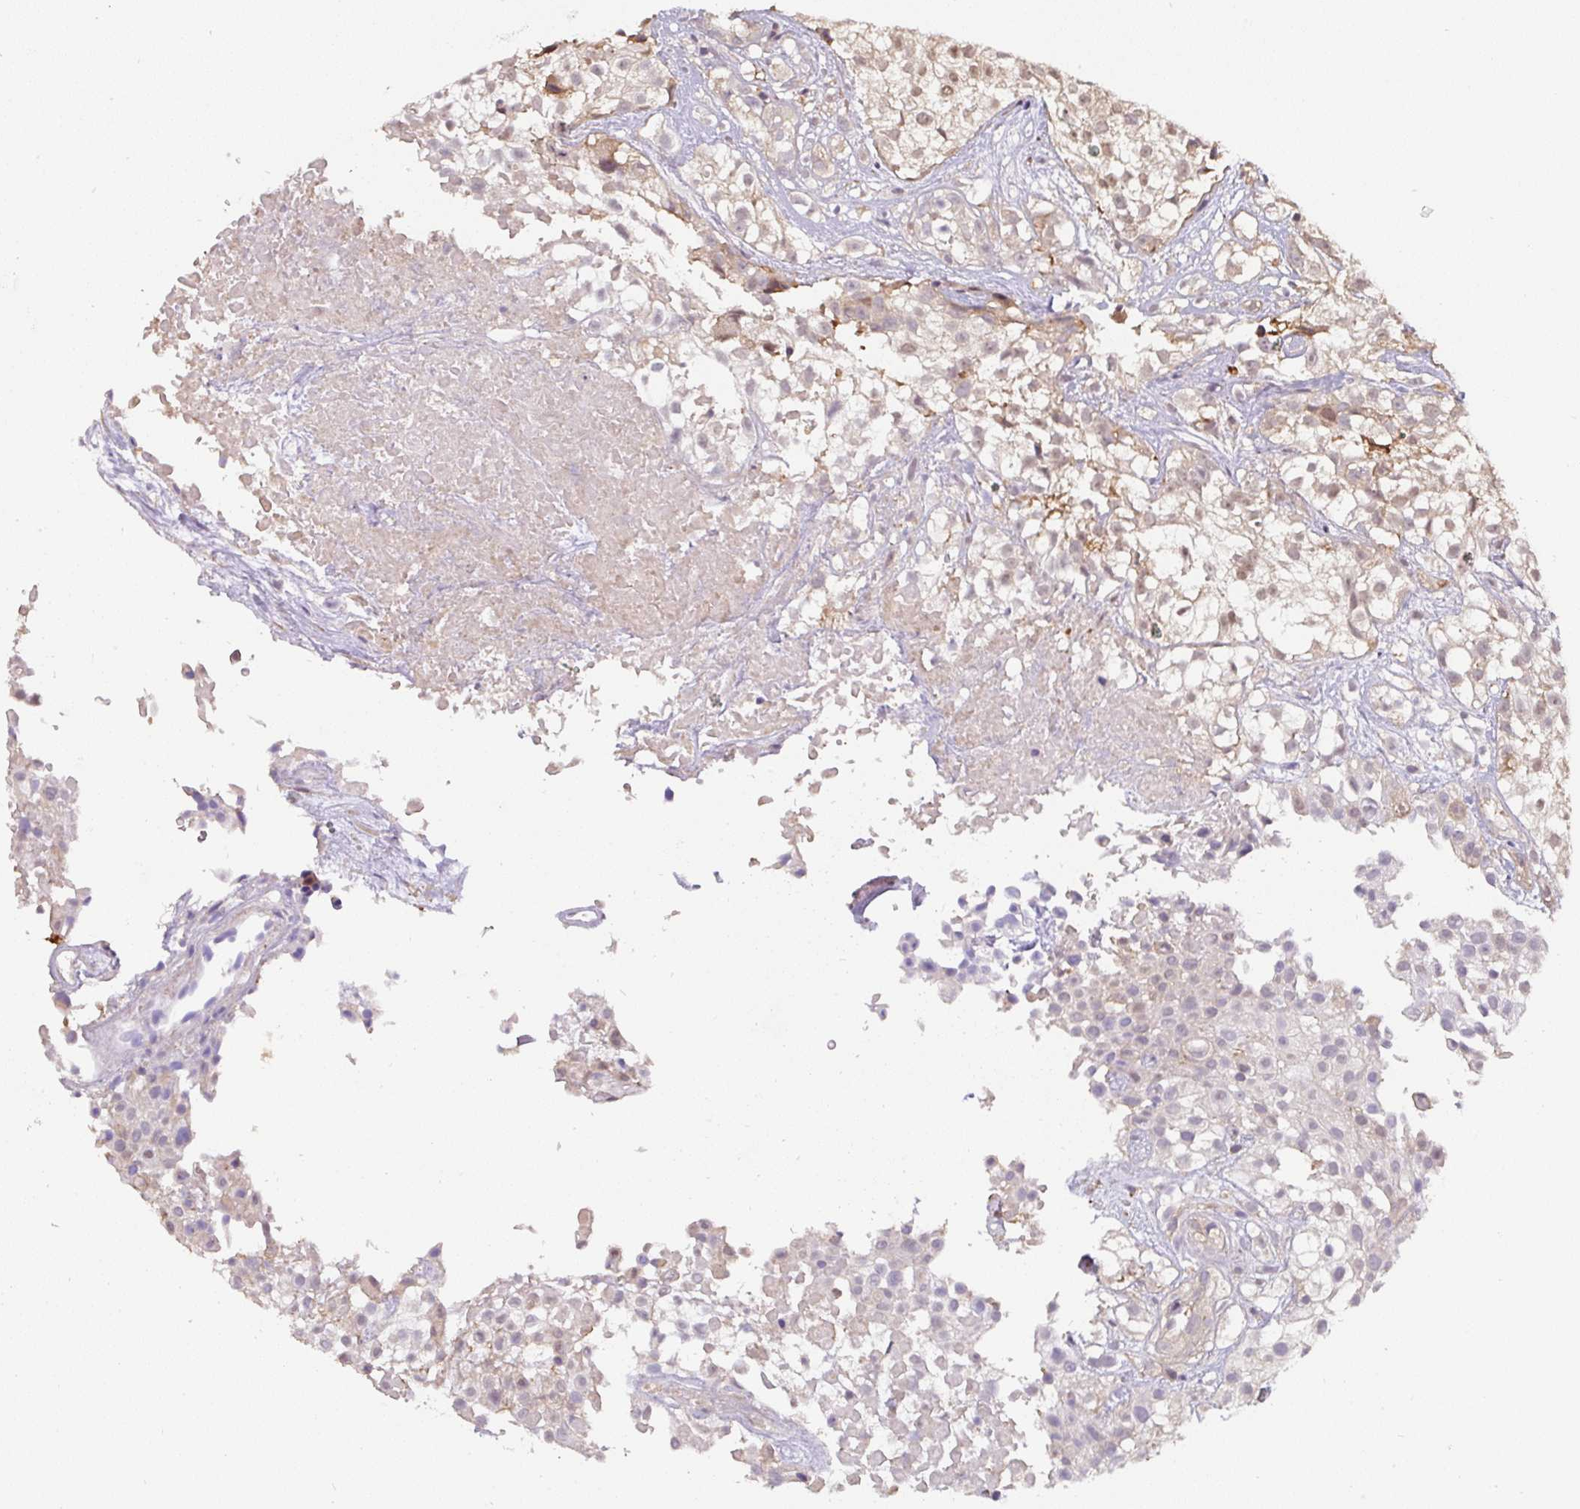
{"staining": {"intensity": "weak", "quantity": "25%-75%", "location": "cytoplasmic/membranous"}, "tissue": "urothelial cancer", "cell_type": "Tumor cells", "image_type": "cancer", "snomed": [{"axis": "morphology", "description": "Urothelial carcinoma, High grade"}, {"axis": "topography", "description": "Urinary bladder"}], "caption": "This photomicrograph displays urothelial carcinoma (high-grade) stained with IHC to label a protein in brown. The cytoplasmic/membranous of tumor cells show weak positivity for the protein. Nuclei are counter-stained blue.", "gene": "ST13", "patient": {"sex": "male", "age": 56}}